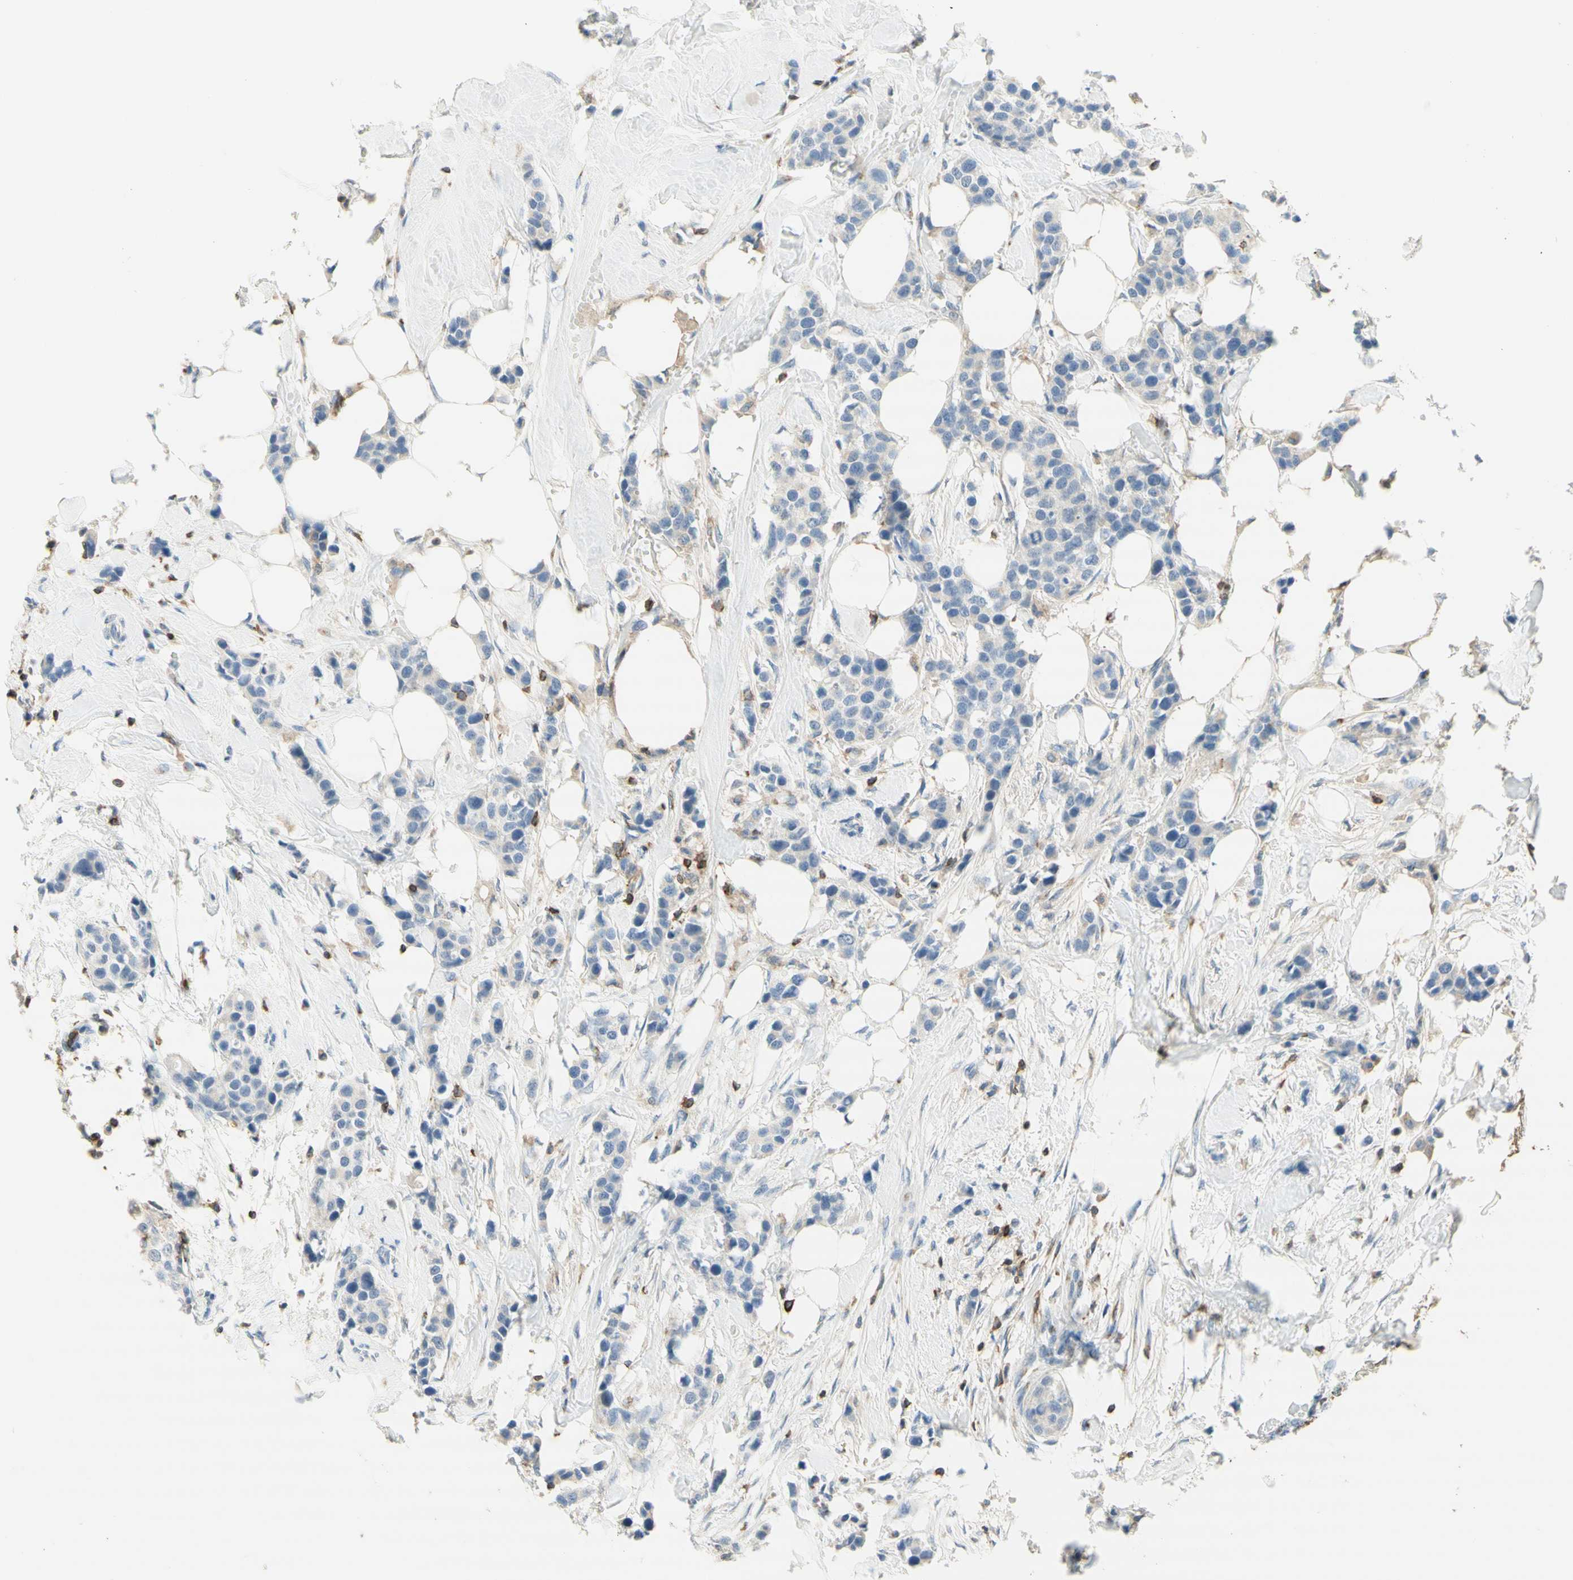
{"staining": {"intensity": "negative", "quantity": "none", "location": "none"}, "tissue": "breast cancer", "cell_type": "Tumor cells", "image_type": "cancer", "snomed": [{"axis": "morphology", "description": "Normal tissue, NOS"}, {"axis": "morphology", "description": "Duct carcinoma"}, {"axis": "topography", "description": "Breast"}], "caption": "A high-resolution histopathology image shows immunohistochemistry staining of intraductal carcinoma (breast), which shows no significant positivity in tumor cells.", "gene": "SPINK6", "patient": {"sex": "female", "age": 50}}